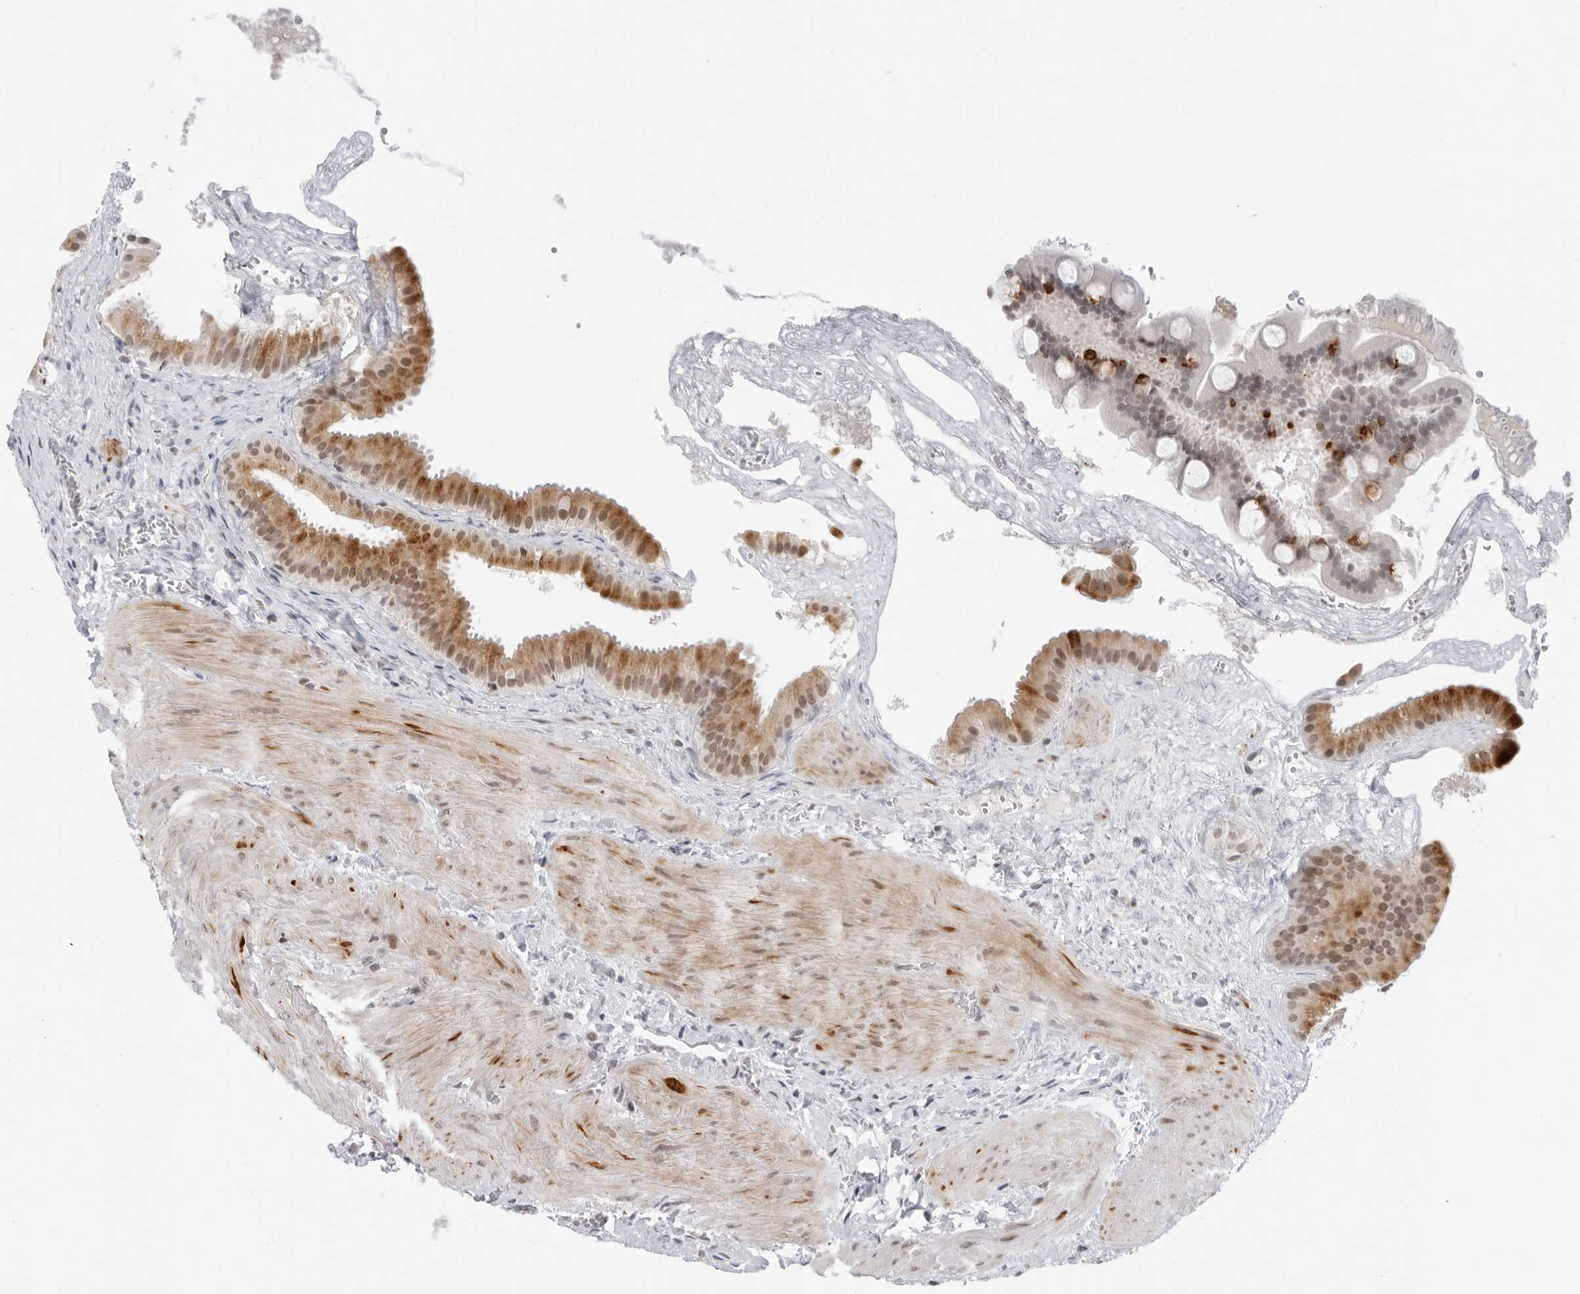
{"staining": {"intensity": "moderate", "quantity": ">75%", "location": "cytoplasmic/membranous,nuclear"}, "tissue": "gallbladder", "cell_type": "Glandular cells", "image_type": "normal", "snomed": [{"axis": "morphology", "description": "Normal tissue, NOS"}, {"axis": "topography", "description": "Gallbladder"}], "caption": "This is an image of IHC staining of benign gallbladder, which shows moderate expression in the cytoplasmic/membranous,nuclear of glandular cells.", "gene": "FOXK2", "patient": {"sex": "male", "age": 55}}